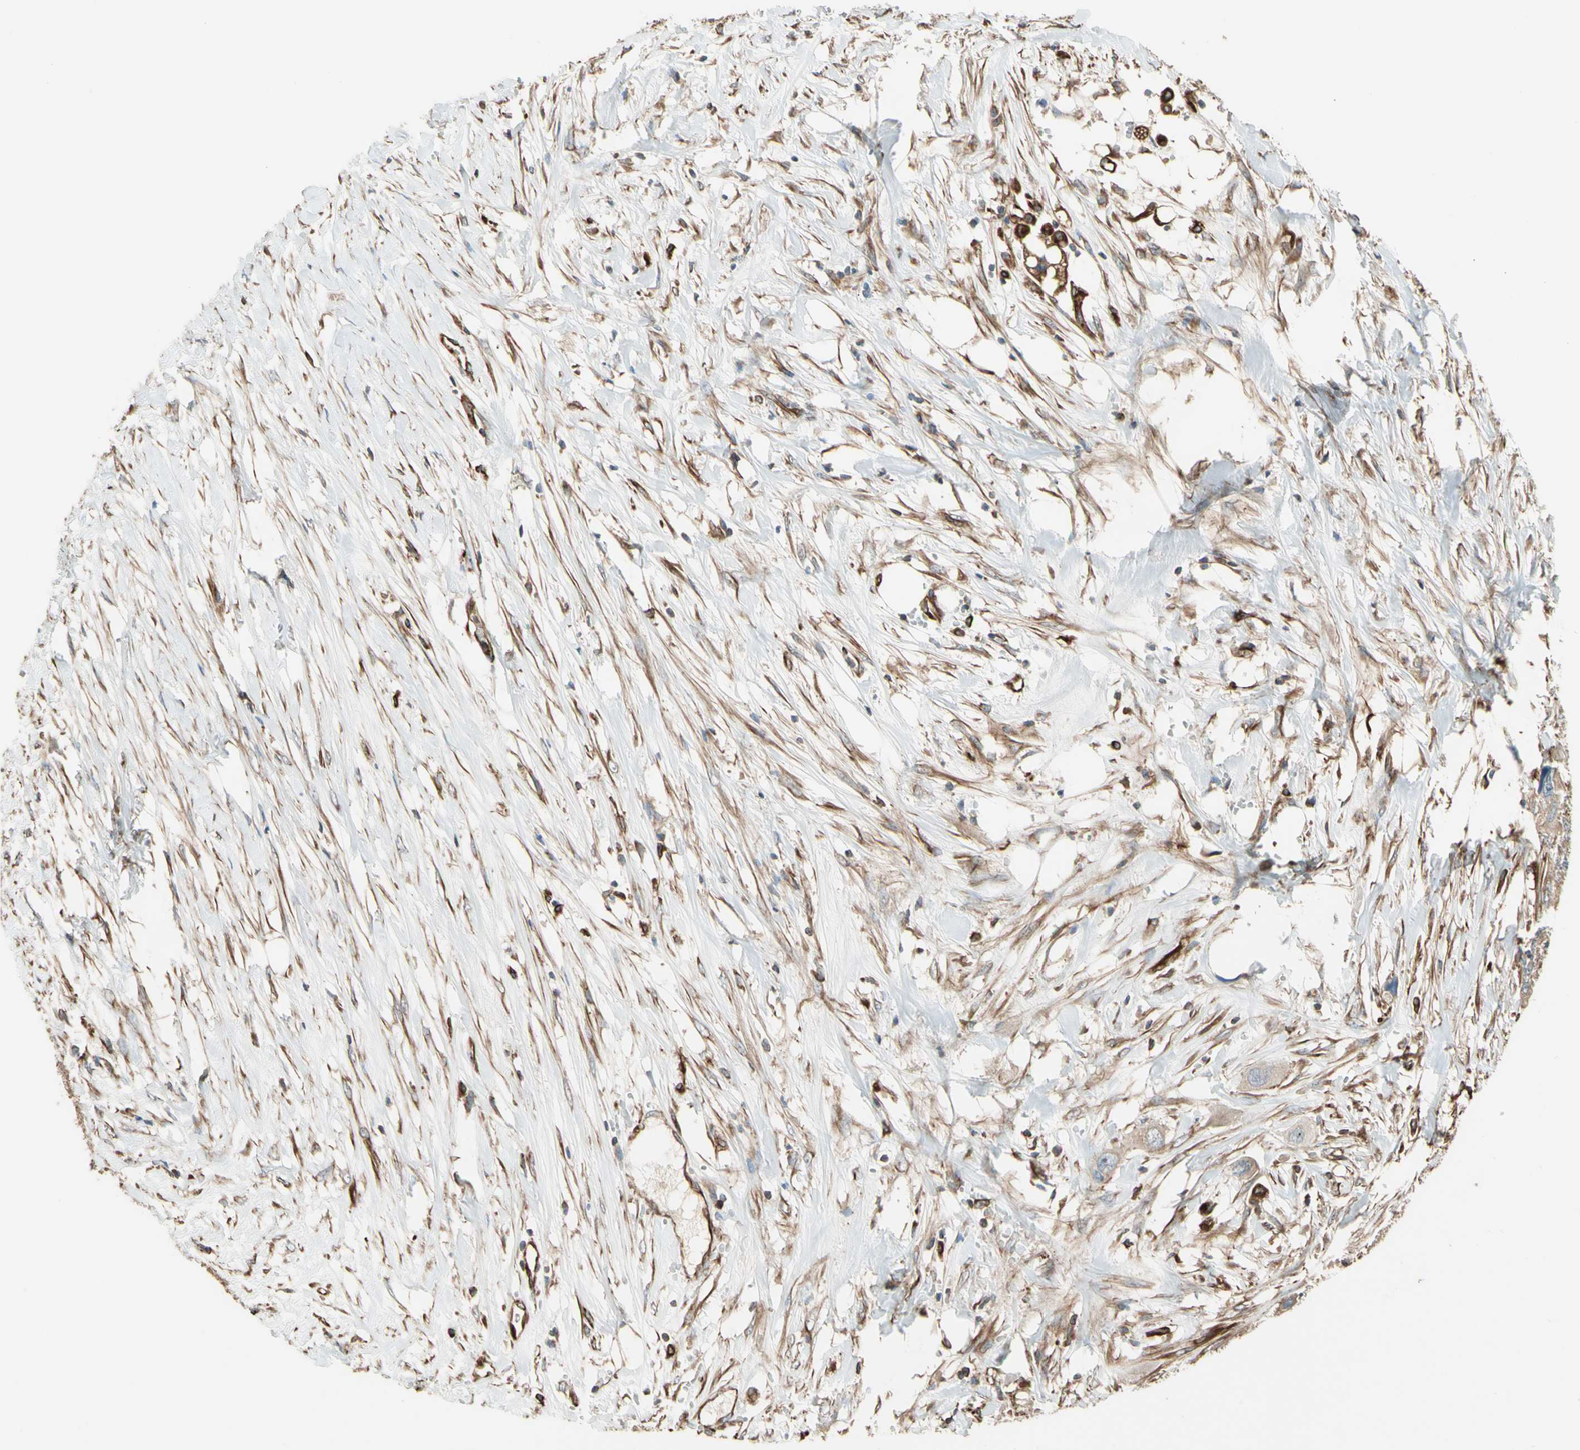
{"staining": {"intensity": "weak", "quantity": ">75%", "location": "cytoplasmic/membranous"}, "tissue": "colorectal cancer", "cell_type": "Tumor cells", "image_type": "cancer", "snomed": [{"axis": "morphology", "description": "Adenocarcinoma, NOS"}, {"axis": "topography", "description": "Colon"}], "caption": "Brown immunohistochemical staining in colorectal adenocarcinoma exhibits weak cytoplasmic/membranous staining in approximately >75% of tumor cells. (Brightfield microscopy of DAB IHC at high magnification).", "gene": "TRAF2", "patient": {"sex": "female", "age": 57}}